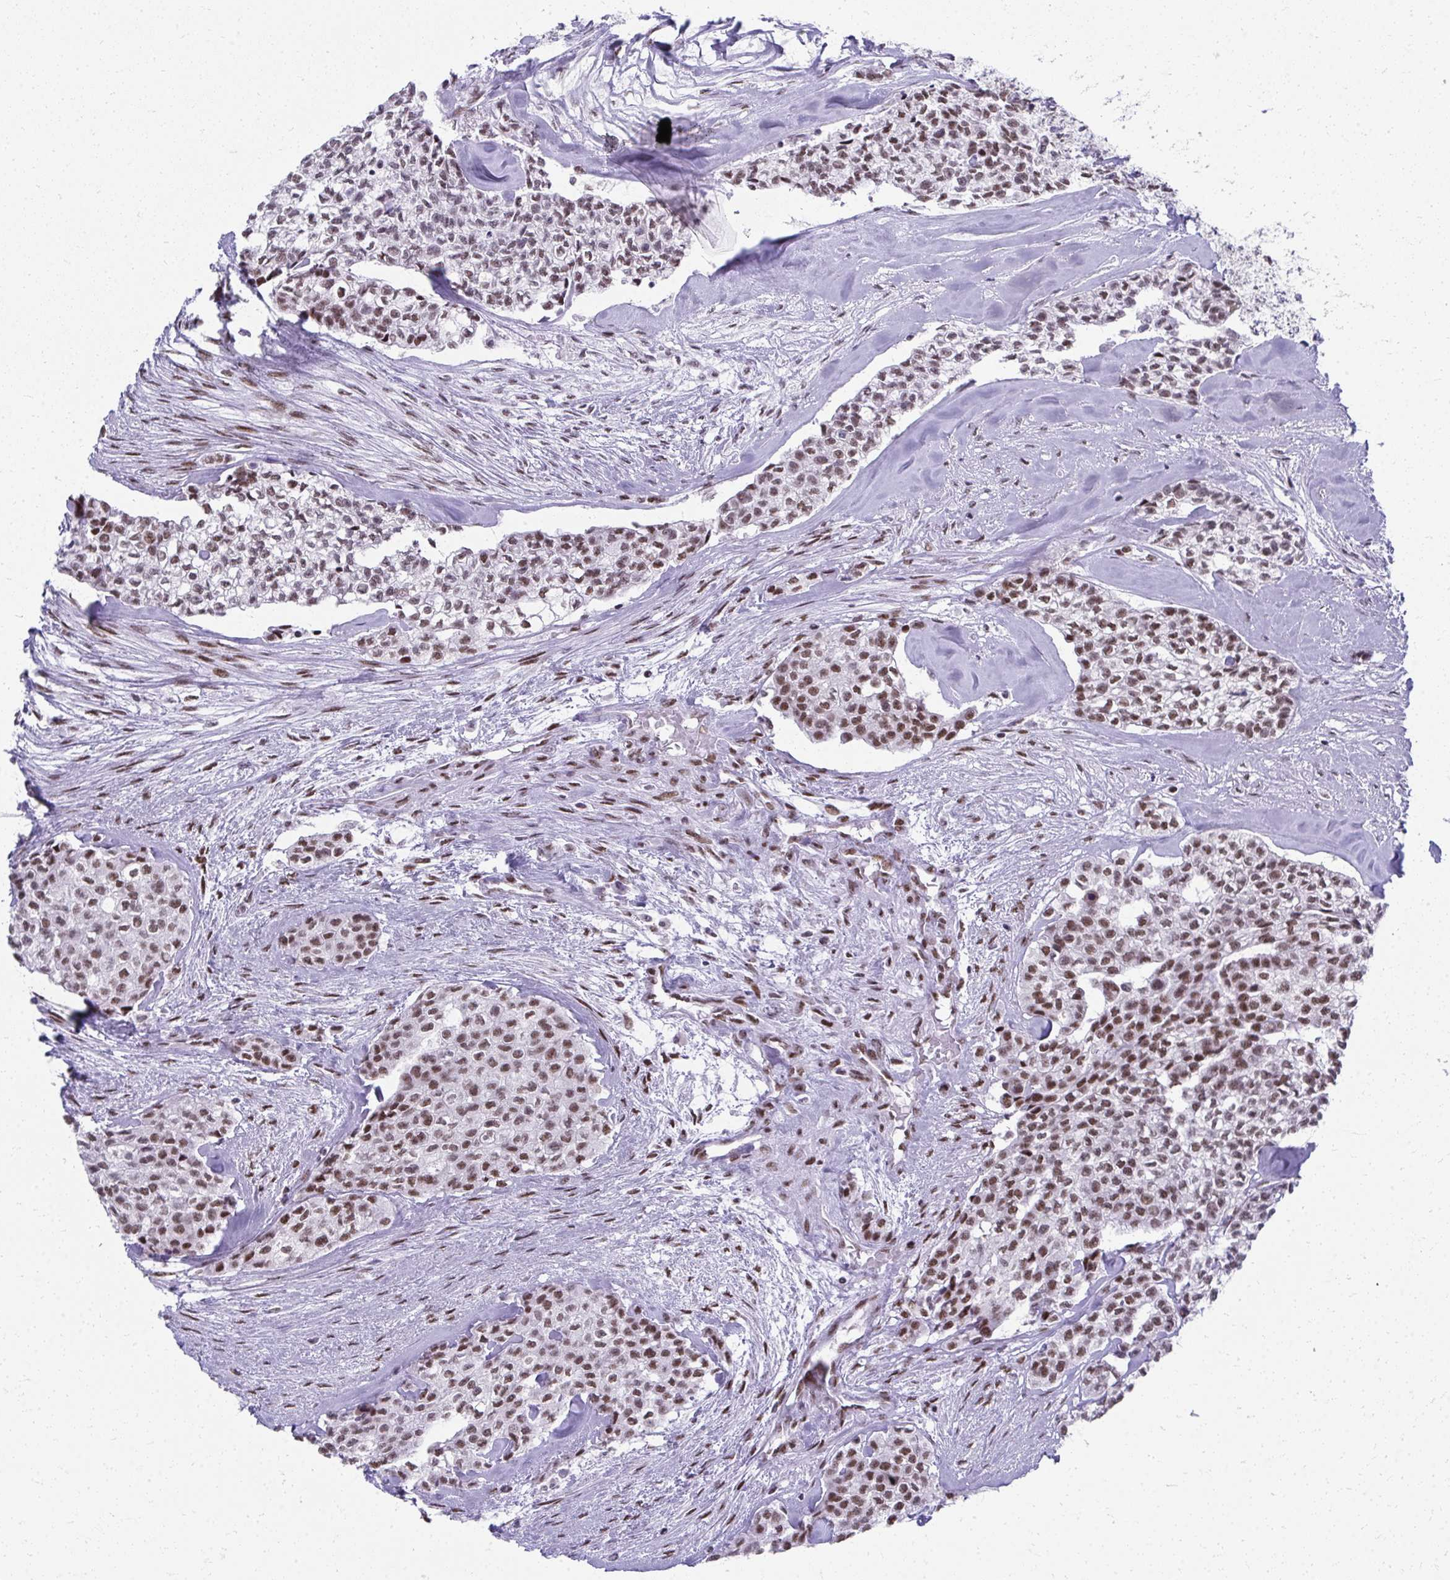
{"staining": {"intensity": "moderate", "quantity": ">75%", "location": "nuclear"}, "tissue": "head and neck cancer", "cell_type": "Tumor cells", "image_type": "cancer", "snomed": [{"axis": "morphology", "description": "Adenocarcinoma, NOS"}, {"axis": "topography", "description": "Head-Neck"}], "caption": "High-magnification brightfield microscopy of adenocarcinoma (head and neck) stained with DAB (3,3'-diaminobenzidine) (brown) and counterstained with hematoxylin (blue). tumor cells exhibit moderate nuclear positivity is identified in about>75% of cells. The protein of interest is shown in brown color, while the nuclei are stained blue.", "gene": "CREBBP", "patient": {"sex": "male", "age": 81}}